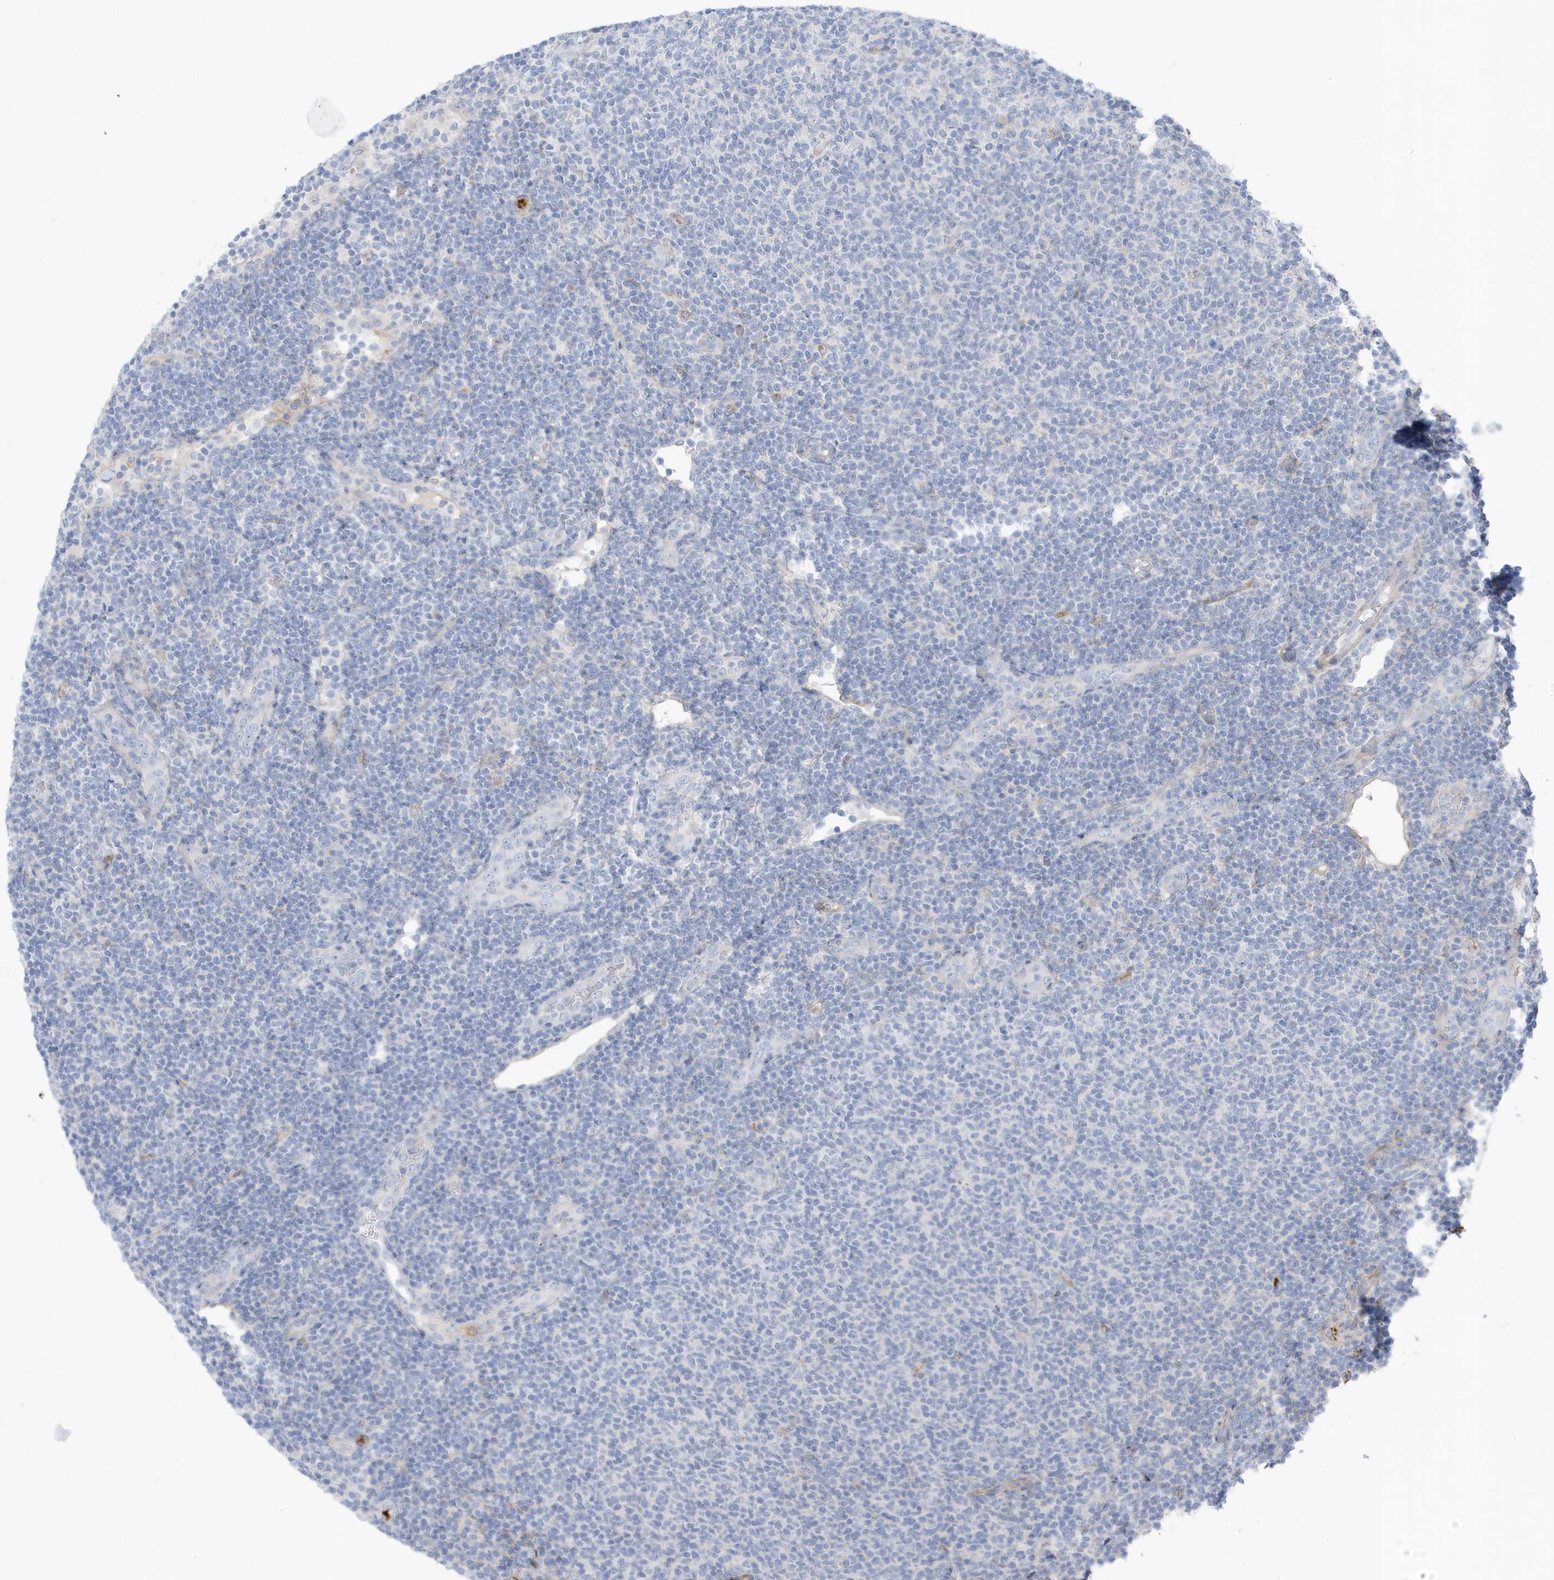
{"staining": {"intensity": "negative", "quantity": "none", "location": "none"}, "tissue": "lymphoma", "cell_type": "Tumor cells", "image_type": "cancer", "snomed": [{"axis": "morphology", "description": "Malignant lymphoma, non-Hodgkin's type, Low grade"}, {"axis": "topography", "description": "Lymph node"}], "caption": "Tumor cells show no significant expression in low-grade malignant lymphoma, non-Hodgkin's type.", "gene": "ATP13A5", "patient": {"sex": "male", "age": 66}}